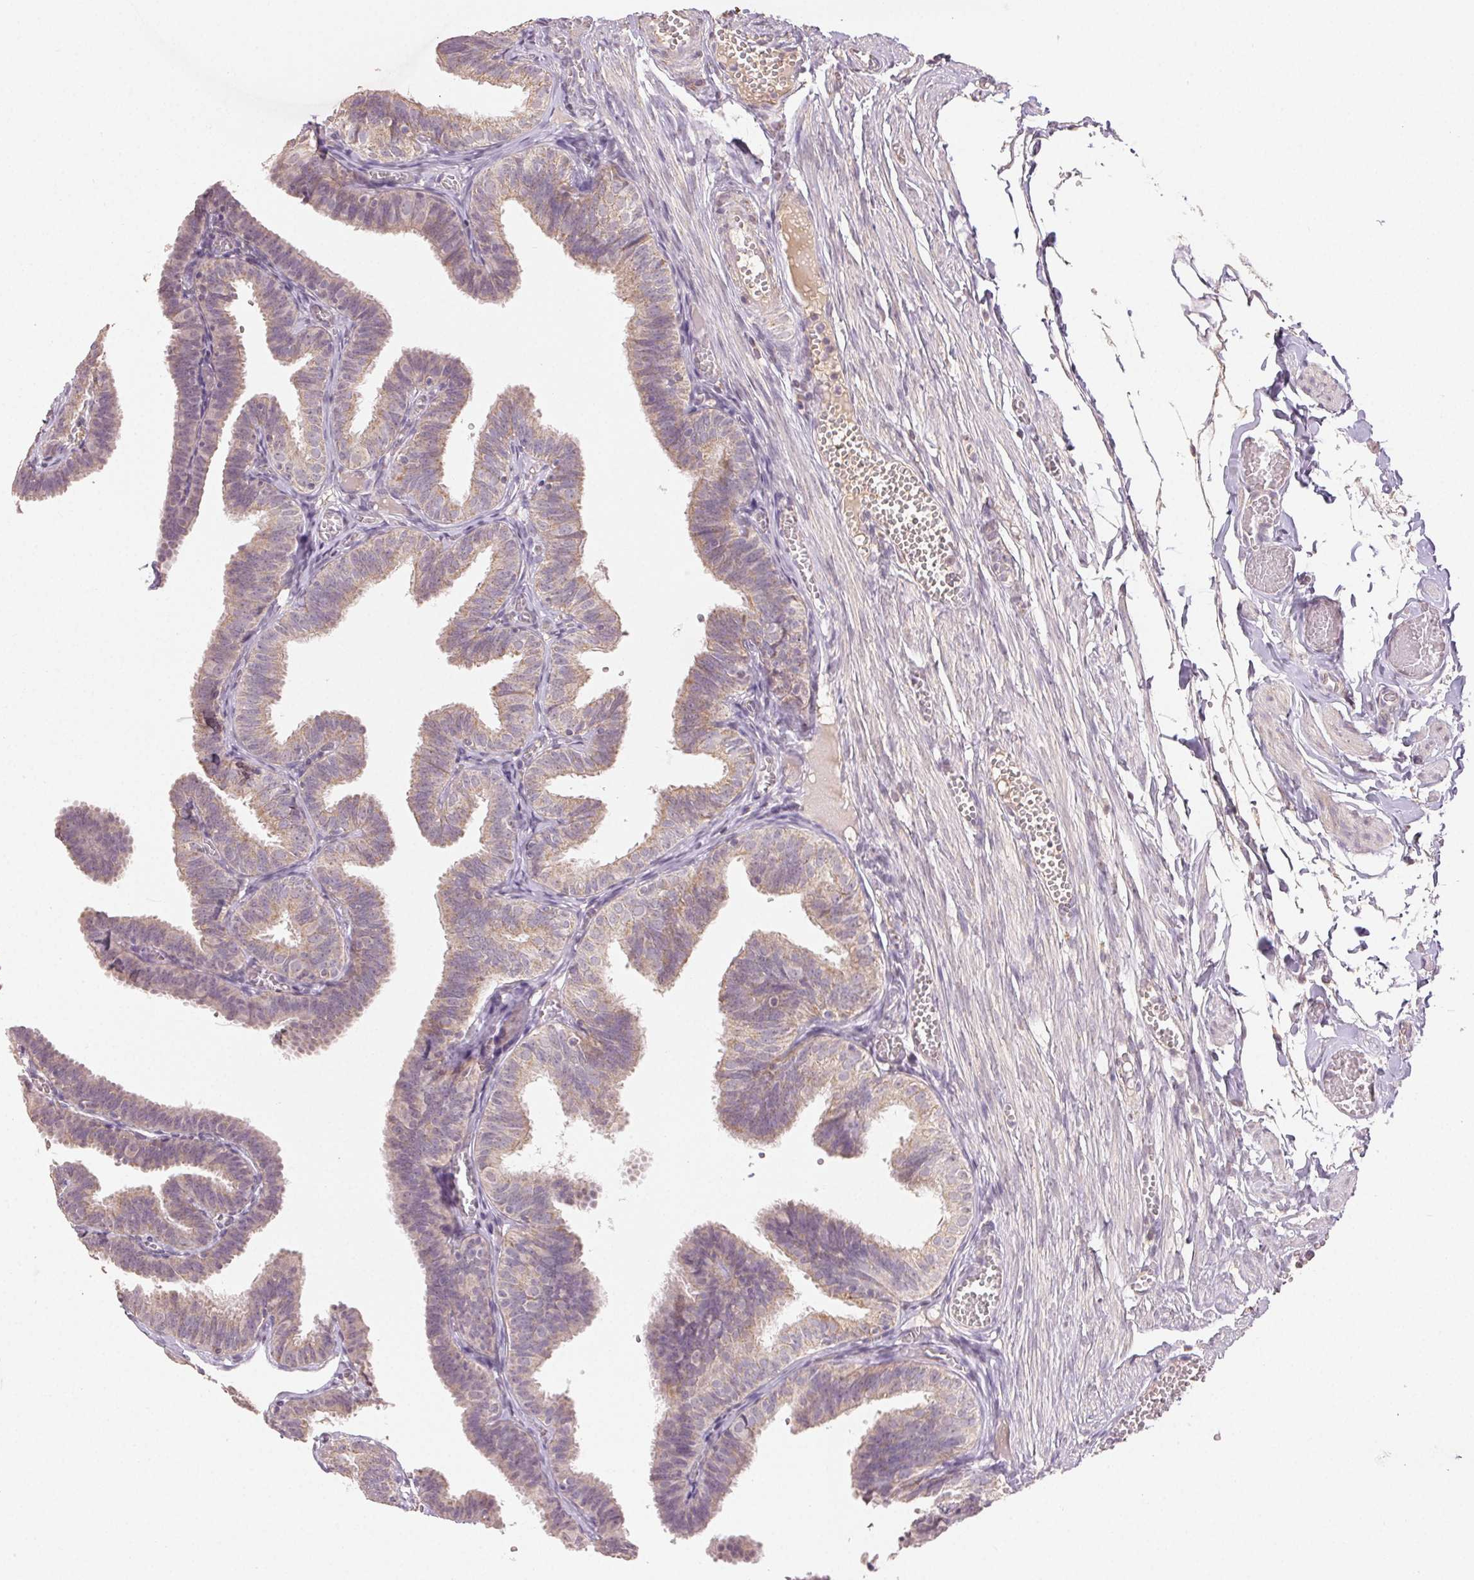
{"staining": {"intensity": "weak", "quantity": "25%-75%", "location": "cytoplasmic/membranous"}, "tissue": "fallopian tube", "cell_type": "Glandular cells", "image_type": "normal", "snomed": [{"axis": "morphology", "description": "Normal tissue, NOS"}, {"axis": "topography", "description": "Fallopian tube"}], "caption": "Immunohistochemistry (IHC) (DAB) staining of normal fallopian tube exhibits weak cytoplasmic/membranous protein positivity in approximately 25%-75% of glandular cells.", "gene": "CLASP1", "patient": {"sex": "female", "age": 25}}